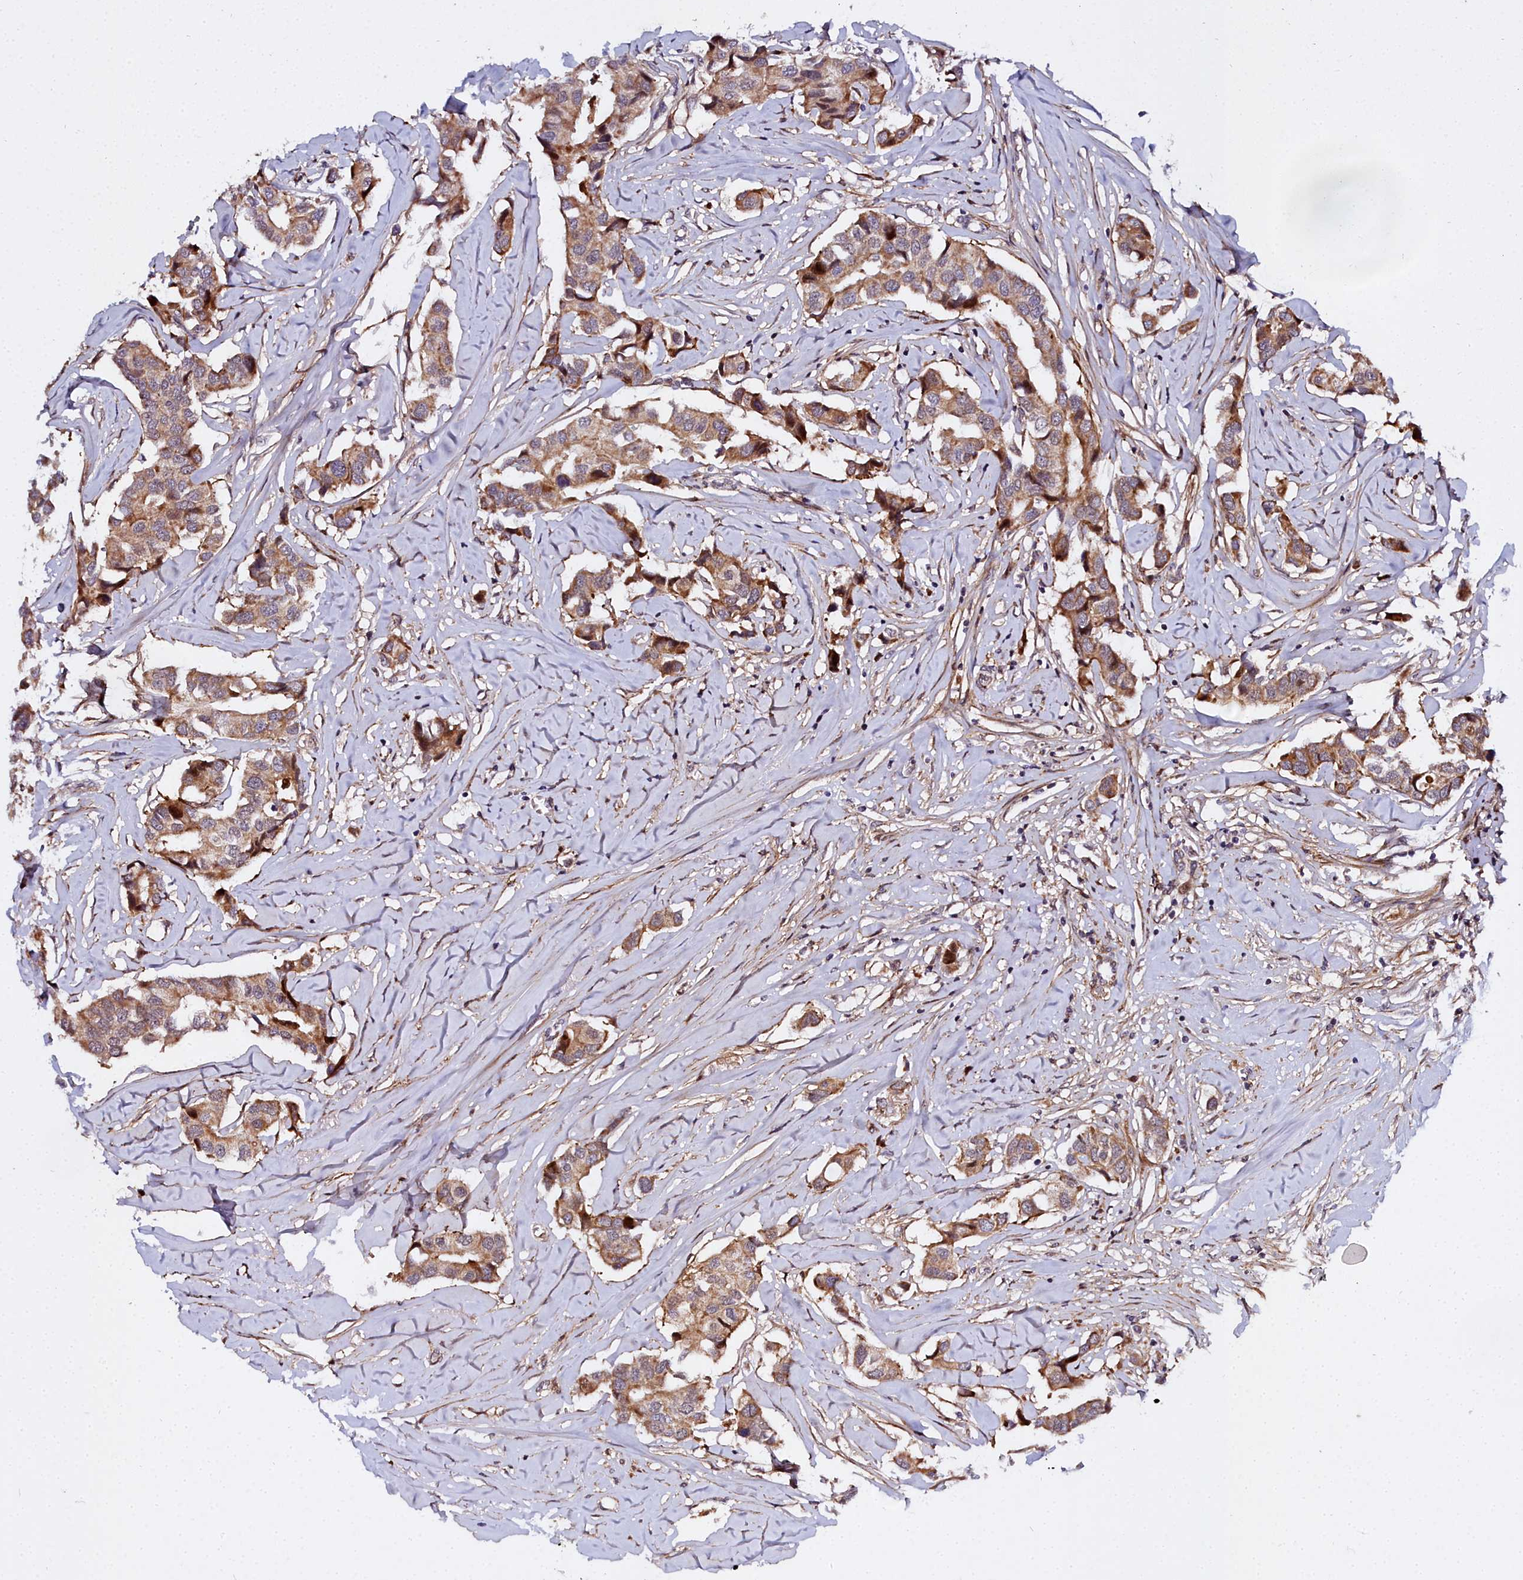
{"staining": {"intensity": "moderate", "quantity": "25%-75%", "location": "cytoplasmic/membranous,nuclear"}, "tissue": "breast cancer", "cell_type": "Tumor cells", "image_type": "cancer", "snomed": [{"axis": "morphology", "description": "Duct carcinoma"}, {"axis": "topography", "description": "Breast"}], "caption": "This histopathology image reveals breast cancer (invasive ductal carcinoma) stained with immunohistochemistry to label a protein in brown. The cytoplasmic/membranous and nuclear of tumor cells show moderate positivity for the protein. Nuclei are counter-stained blue.", "gene": "MRPS11", "patient": {"sex": "female", "age": 80}}